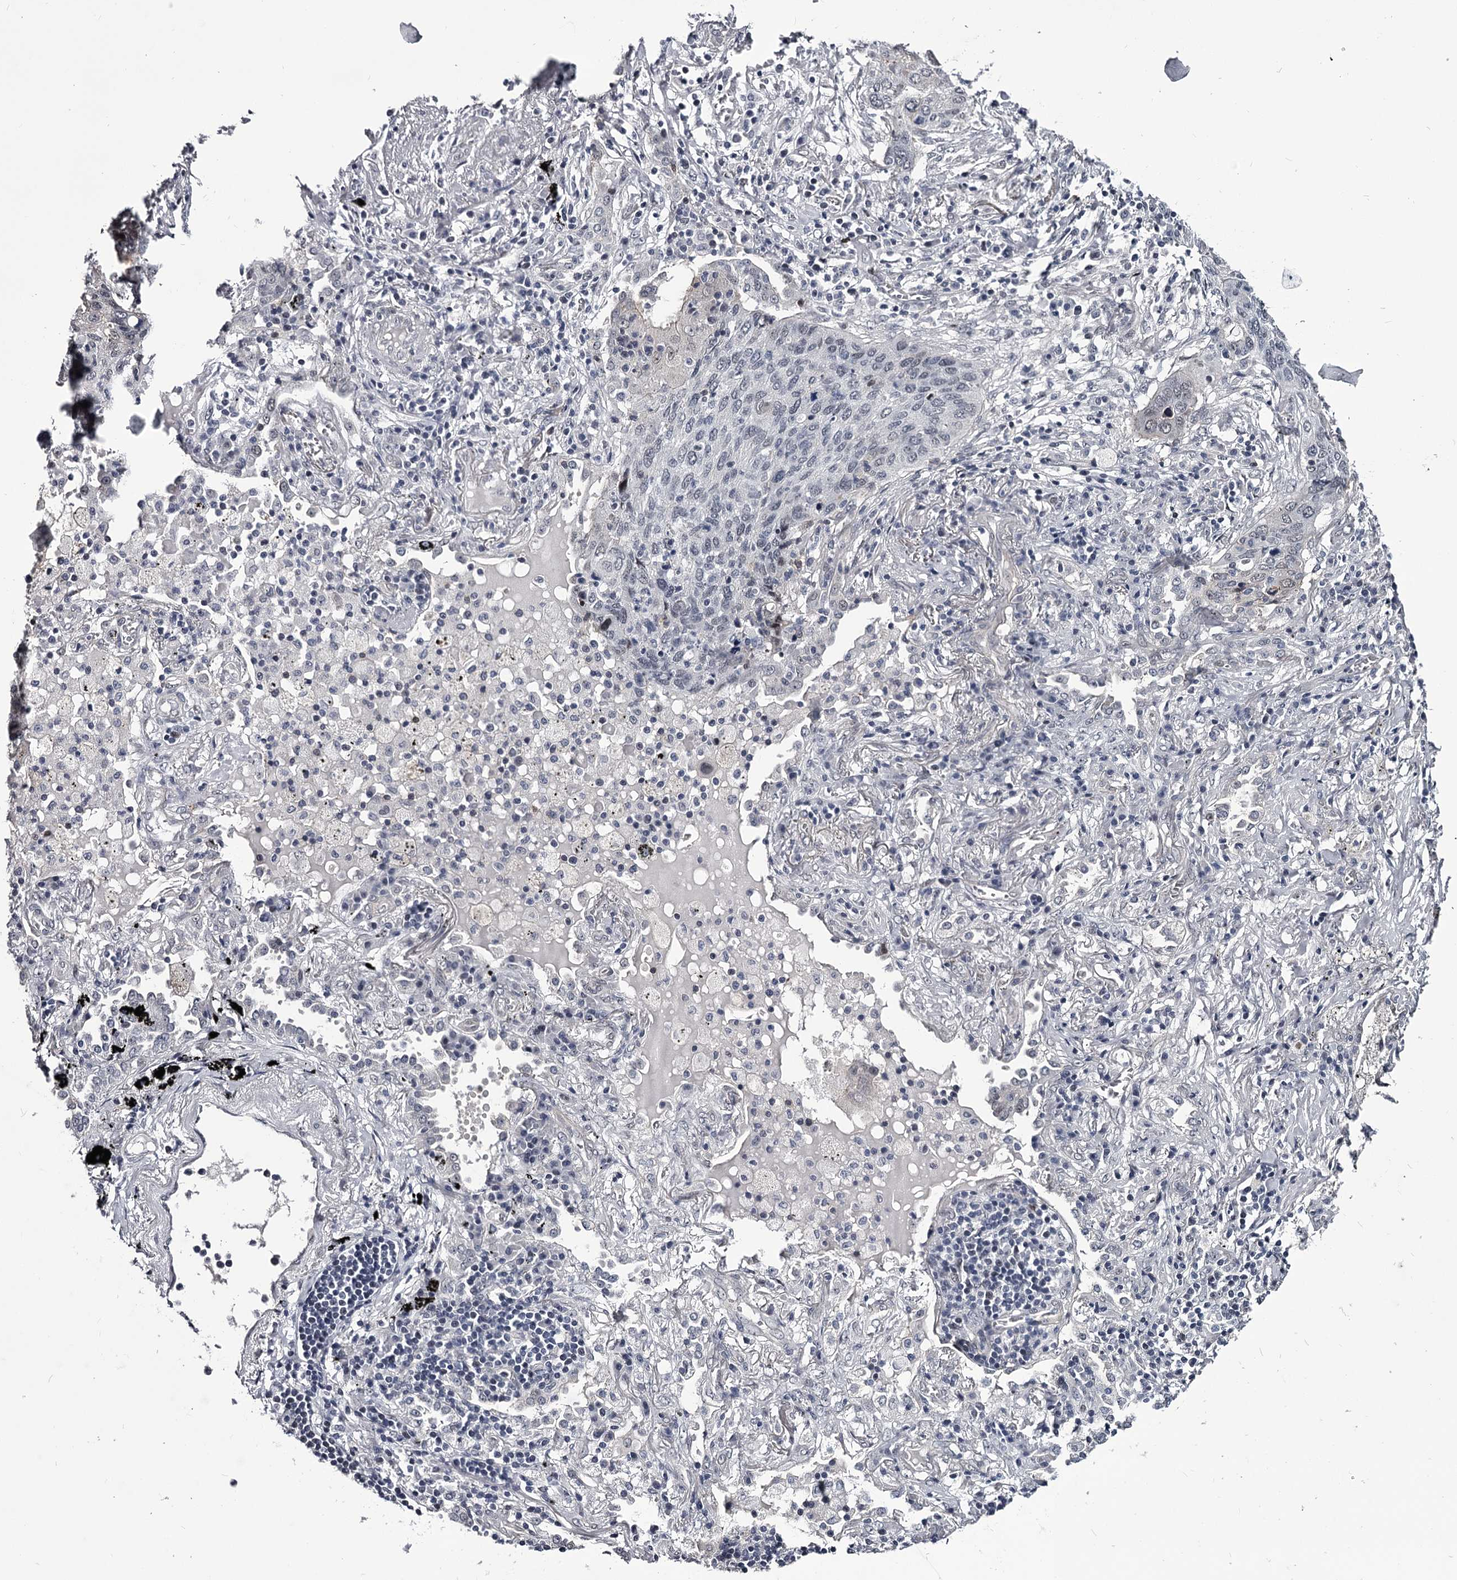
{"staining": {"intensity": "negative", "quantity": "none", "location": "none"}, "tissue": "lung cancer", "cell_type": "Tumor cells", "image_type": "cancer", "snomed": [{"axis": "morphology", "description": "Squamous cell carcinoma, NOS"}, {"axis": "topography", "description": "Lung"}], "caption": "There is no significant staining in tumor cells of lung cancer (squamous cell carcinoma). Brightfield microscopy of IHC stained with DAB (brown) and hematoxylin (blue), captured at high magnification.", "gene": "OVOL2", "patient": {"sex": "female", "age": 63}}